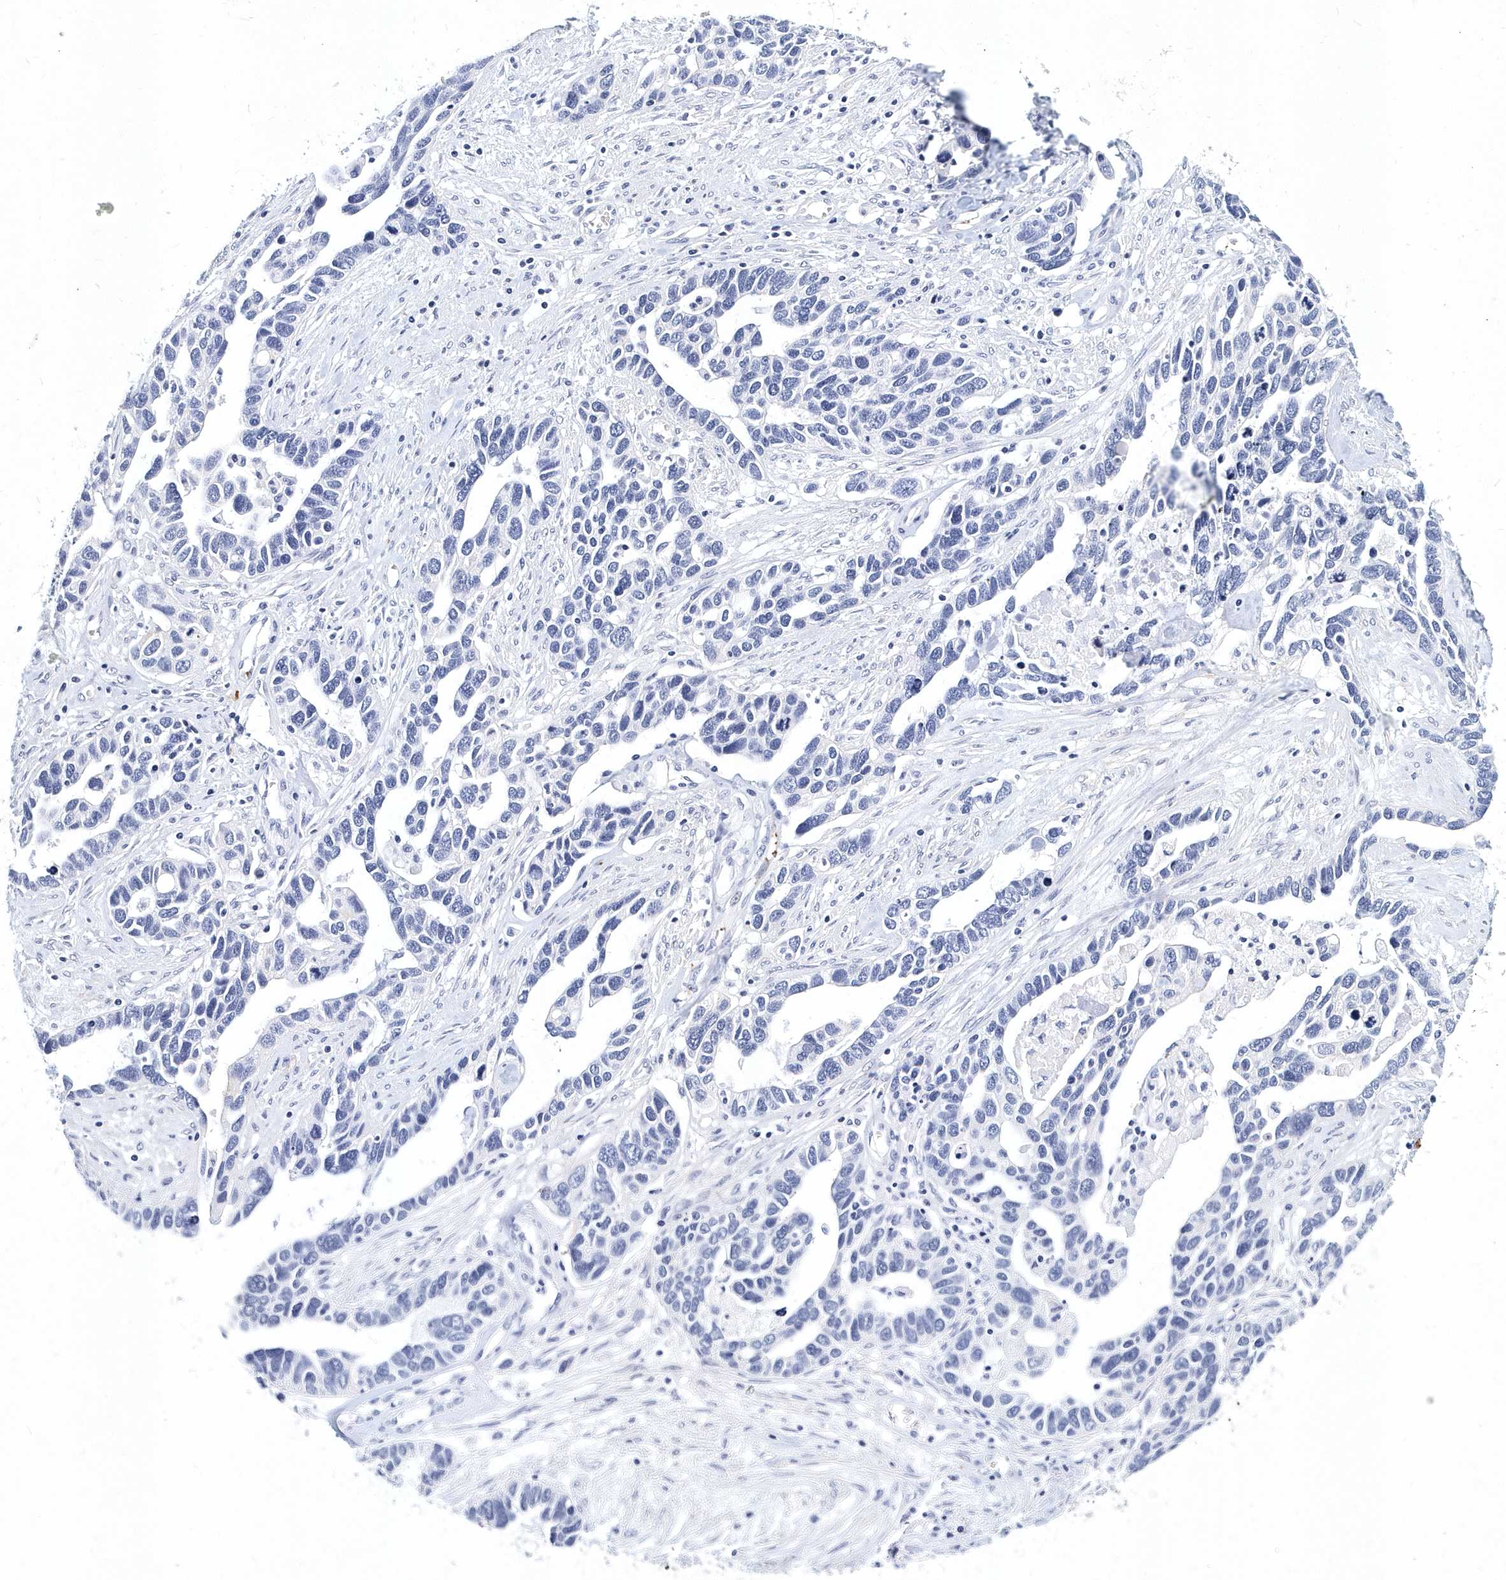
{"staining": {"intensity": "negative", "quantity": "none", "location": "none"}, "tissue": "ovarian cancer", "cell_type": "Tumor cells", "image_type": "cancer", "snomed": [{"axis": "morphology", "description": "Cystadenocarcinoma, serous, NOS"}, {"axis": "topography", "description": "Ovary"}], "caption": "Tumor cells are negative for brown protein staining in ovarian cancer.", "gene": "ITGA2B", "patient": {"sex": "female", "age": 54}}